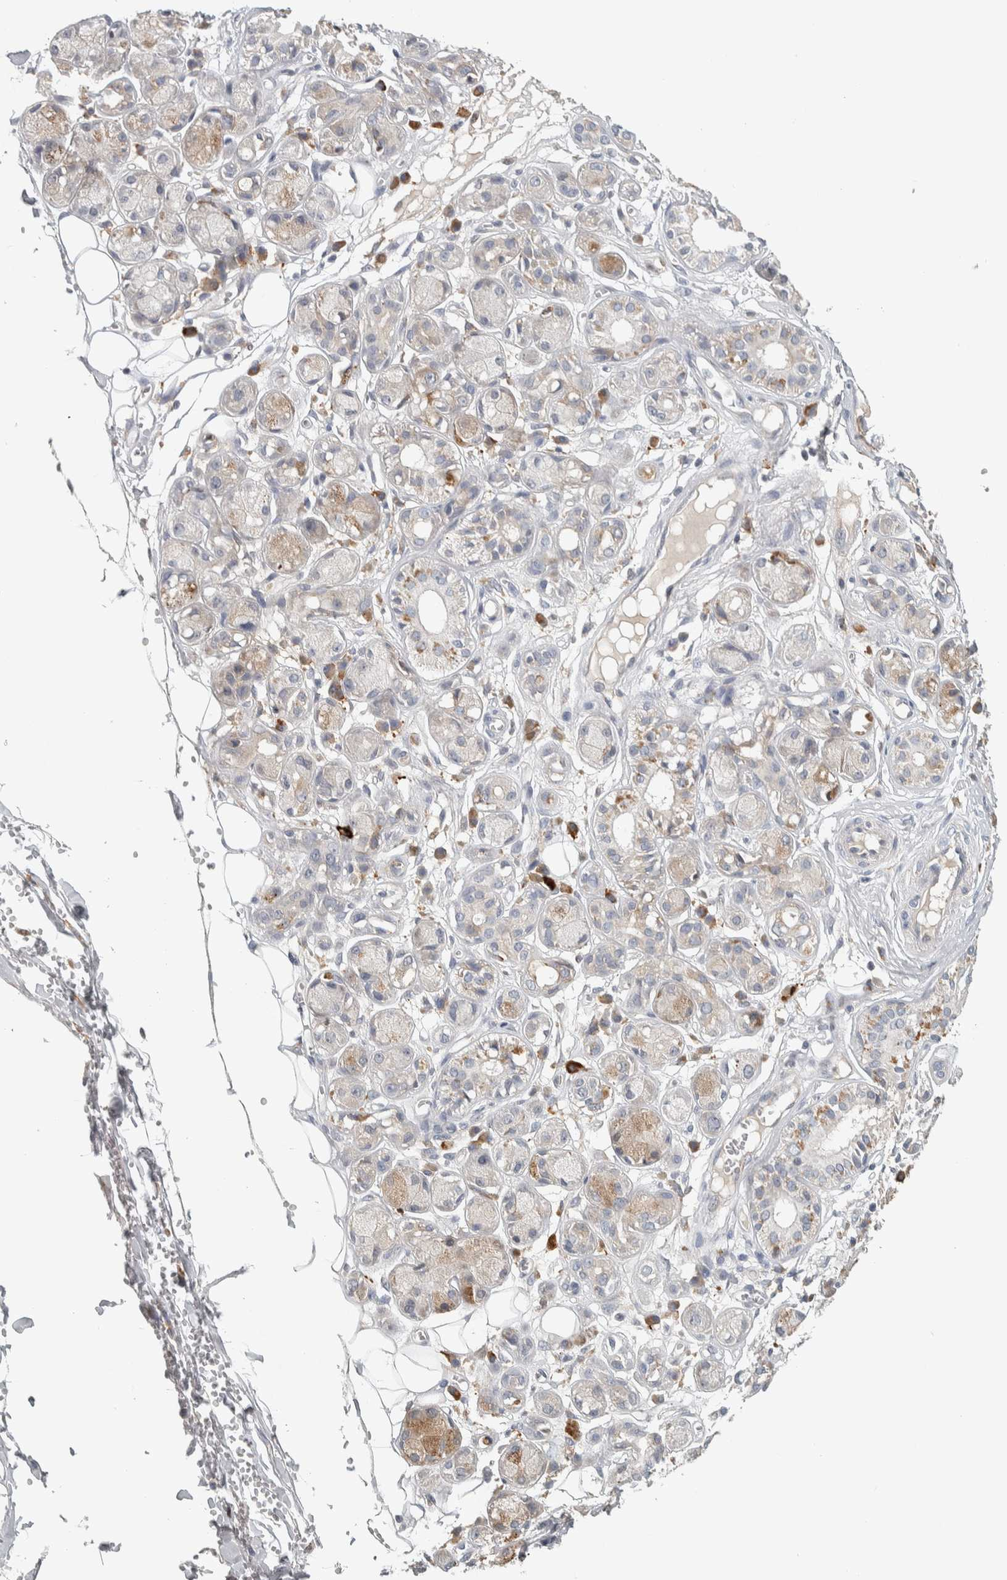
{"staining": {"intensity": "negative", "quantity": "none", "location": "none"}, "tissue": "adipose tissue", "cell_type": "Adipocytes", "image_type": "normal", "snomed": [{"axis": "morphology", "description": "Normal tissue, NOS"}, {"axis": "morphology", "description": "Inflammation, NOS"}, {"axis": "topography", "description": "Salivary gland"}, {"axis": "topography", "description": "Peripheral nerve tissue"}], "caption": "Immunohistochemistry image of normal adipose tissue: human adipose tissue stained with DAB reveals no significant protein staining in adipocytes.", "gene": "ADPRM", "patient": {"sex": "female", "age": 75}}